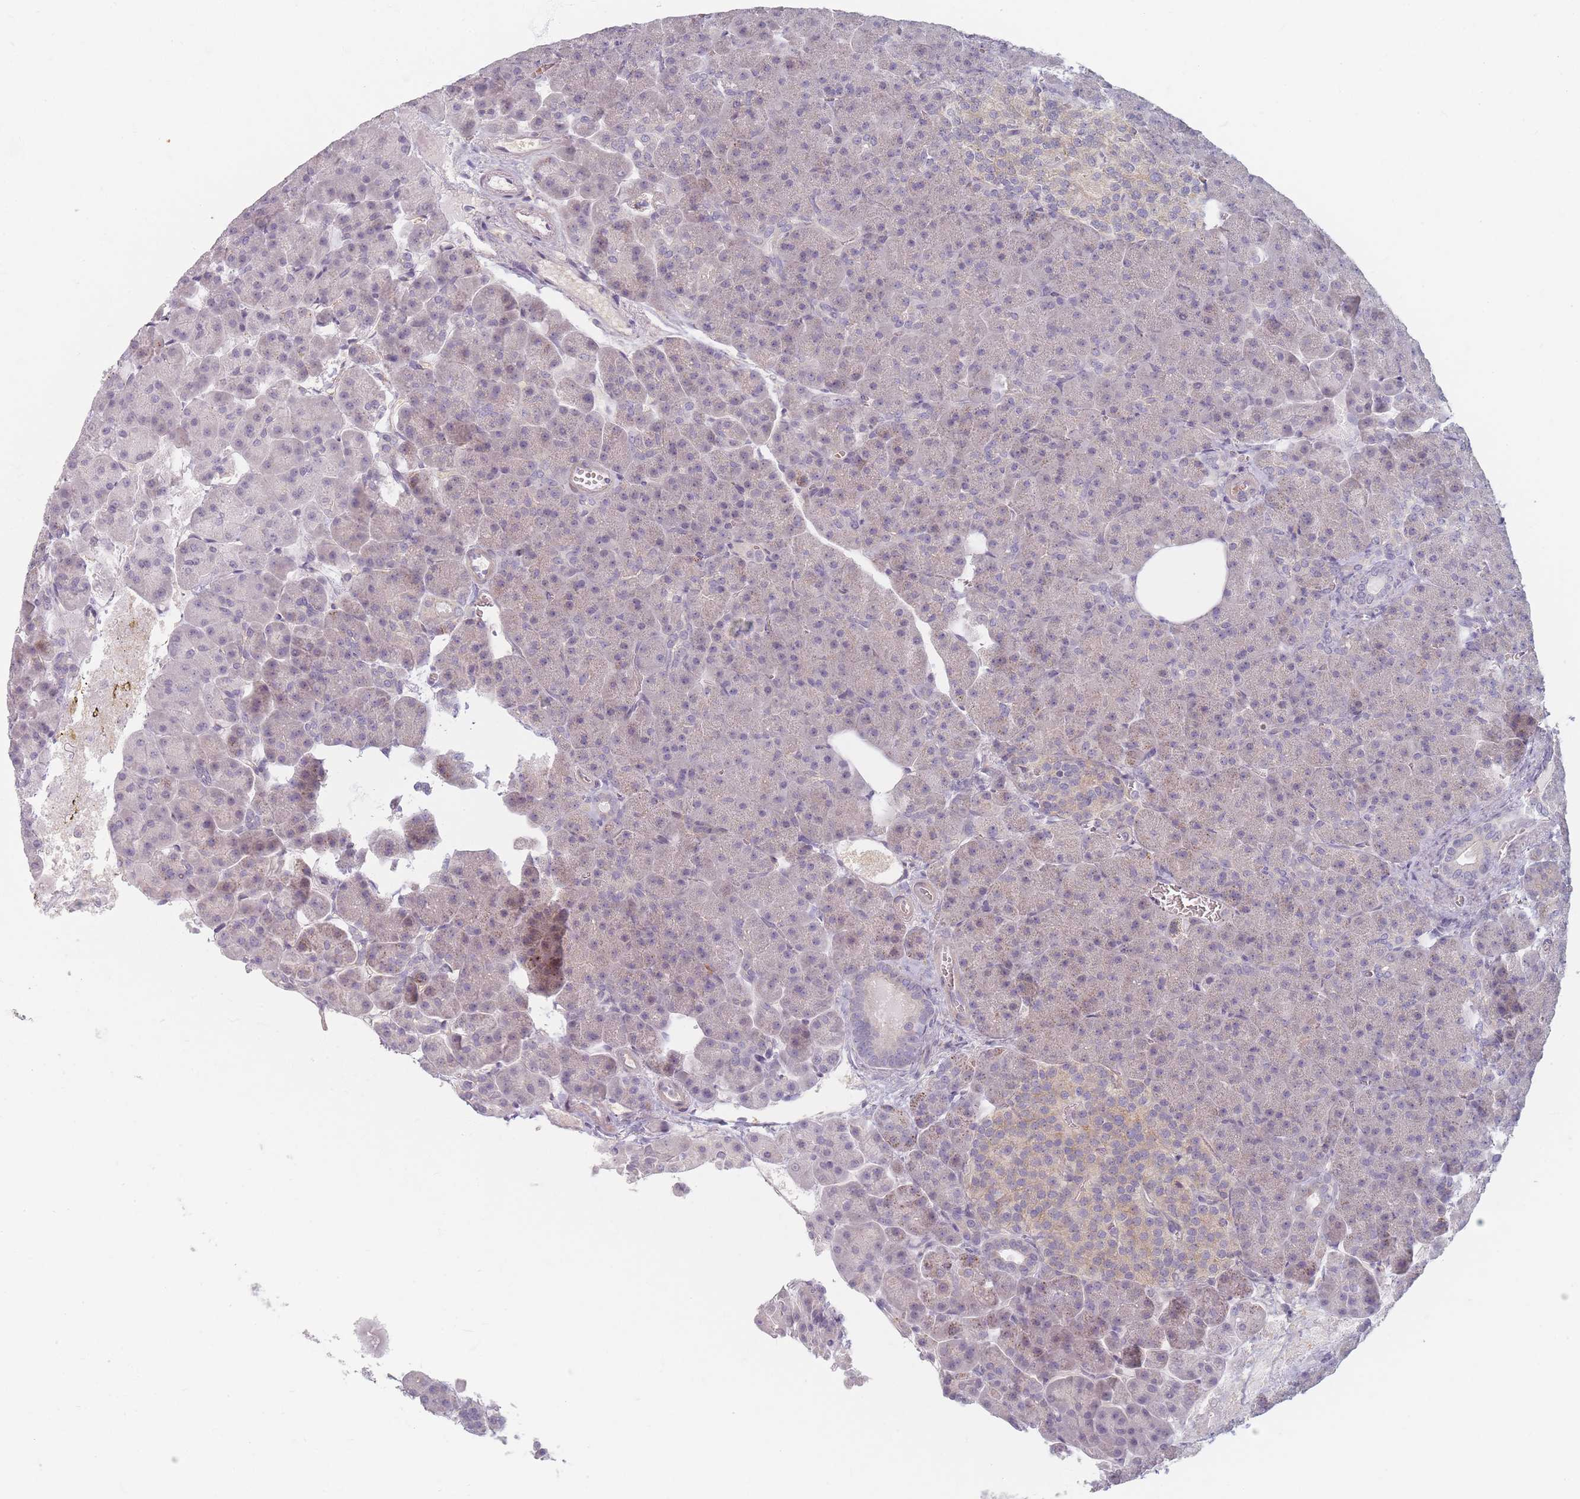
{"staining": {"intensity": "weak", "quantity": "<25%", "location": "cytoplasmic/membranous"}, "tissue": "pancreas", "cell_type": "Exocrine glandular cells", "image_type": "normal", "snomed": [{"axis": "morphology", "description": "Normal tissue, NOS"}, {"axis": "topography", "description": "Pancreas"}], "caption": "High power microscopy image of an immunohistochemistry (IHC) image of benign pancreas, revealing no significant expression in exocrine glandular cells.", "gene": "TMOD1", "patient": {"sex": "female", "age": 74}}